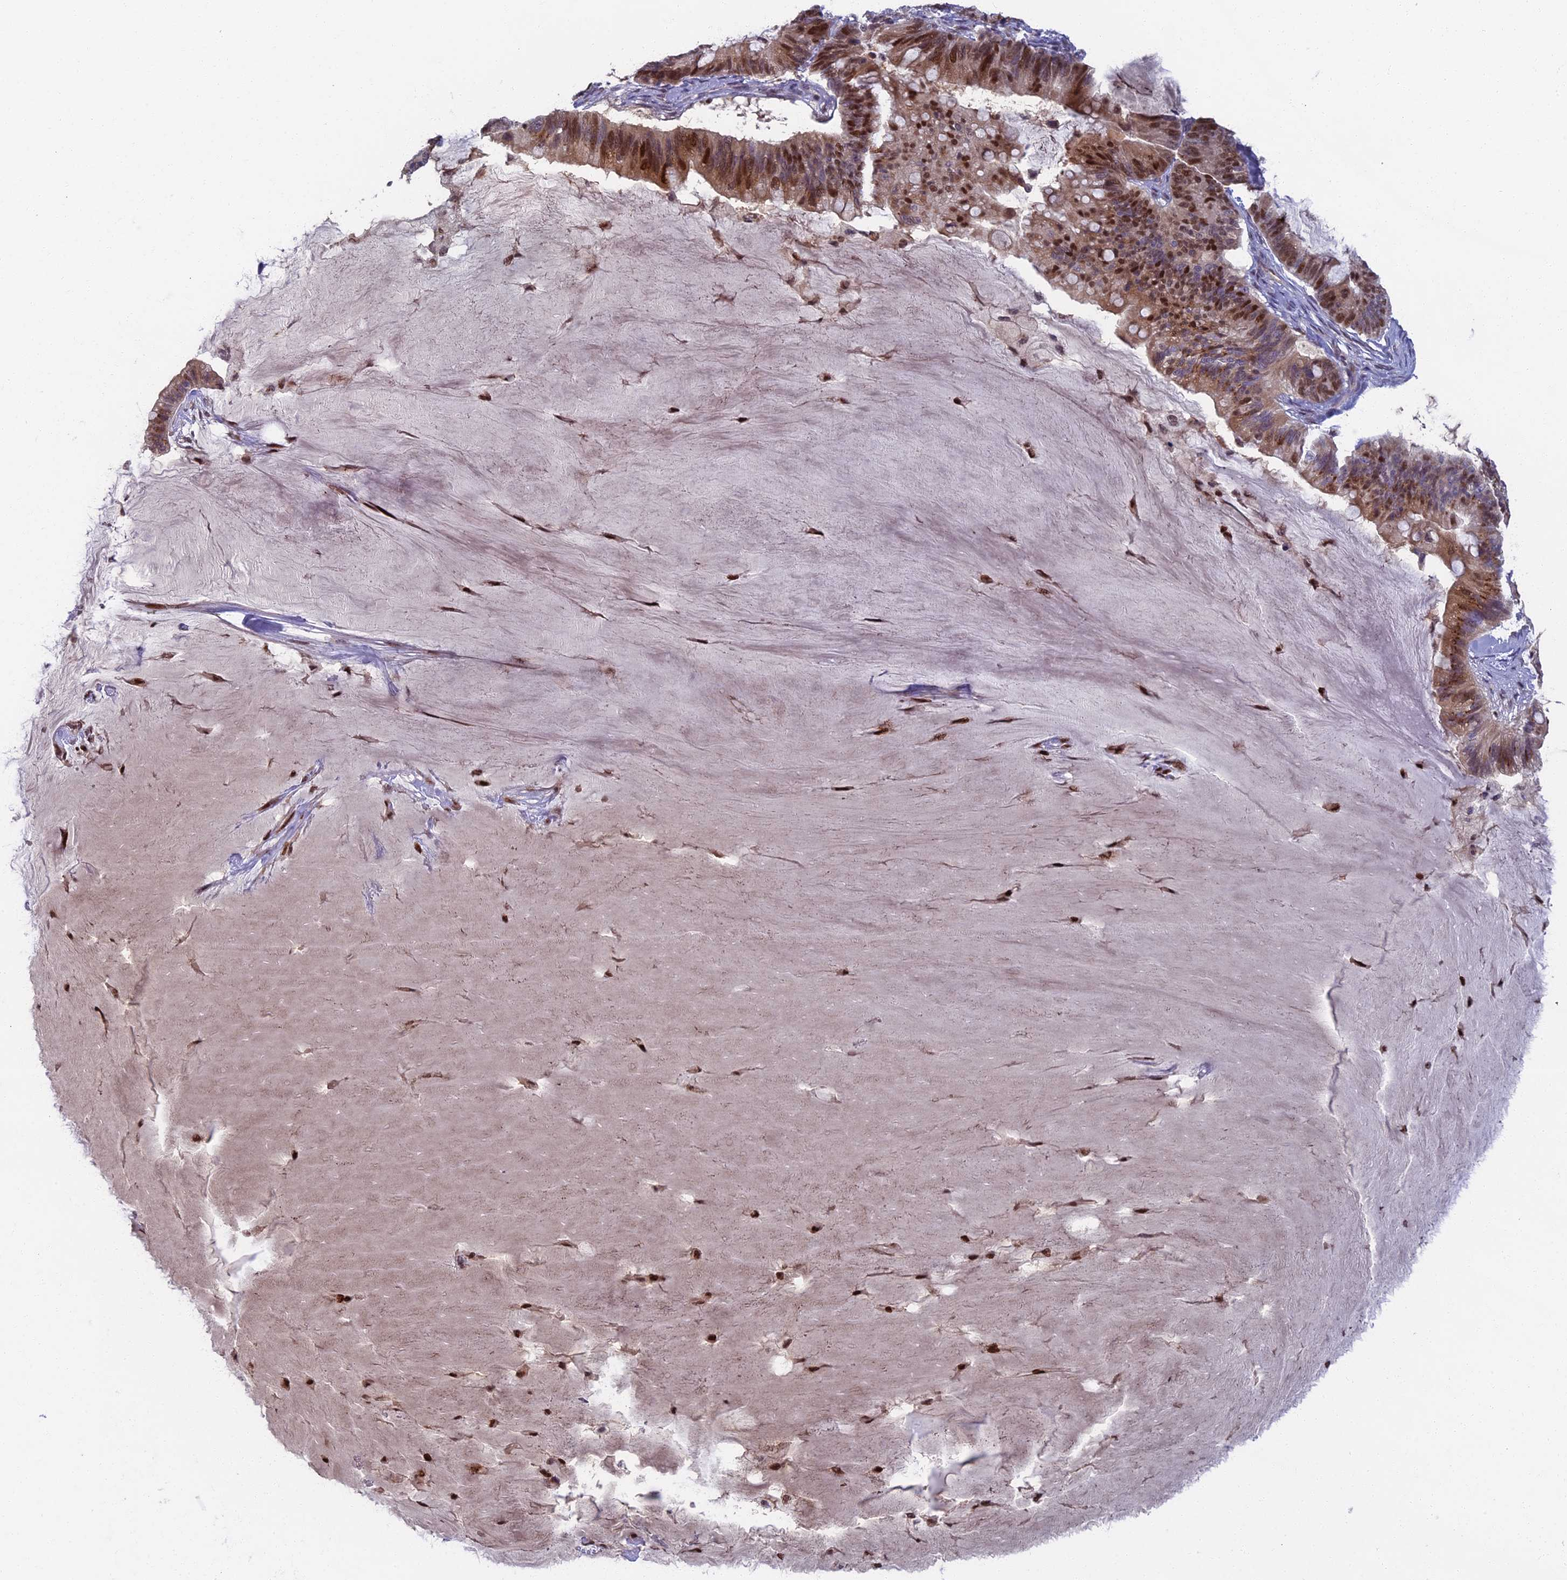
{"staining": {"intensity": "moderate", "quantity": ">75%", "location": "nuclear"}, "tissue": "ovarian cancer", "cell_type": "Tumor cells", "image_type": "cancer", "snomed": [{"axis": "morphology", "description": "Cystadenocarcinoma, mucinous, NOS"}, {"axis": "topography", "description": "Ovary"}], "caption": "Immunohistochemistry histopathology image of neoplastic tissue: ovarian cancer (mucinous cystadenocarcinoma) stained using immunohistochemistry (IHC) demonstrates medium levels of moderate protein expression localized specifically in the nuclear of tumor cells, appearing as a nuclear brown color.", "gene": "LIG1", "patient": {"sex": "female", "age": 61}}